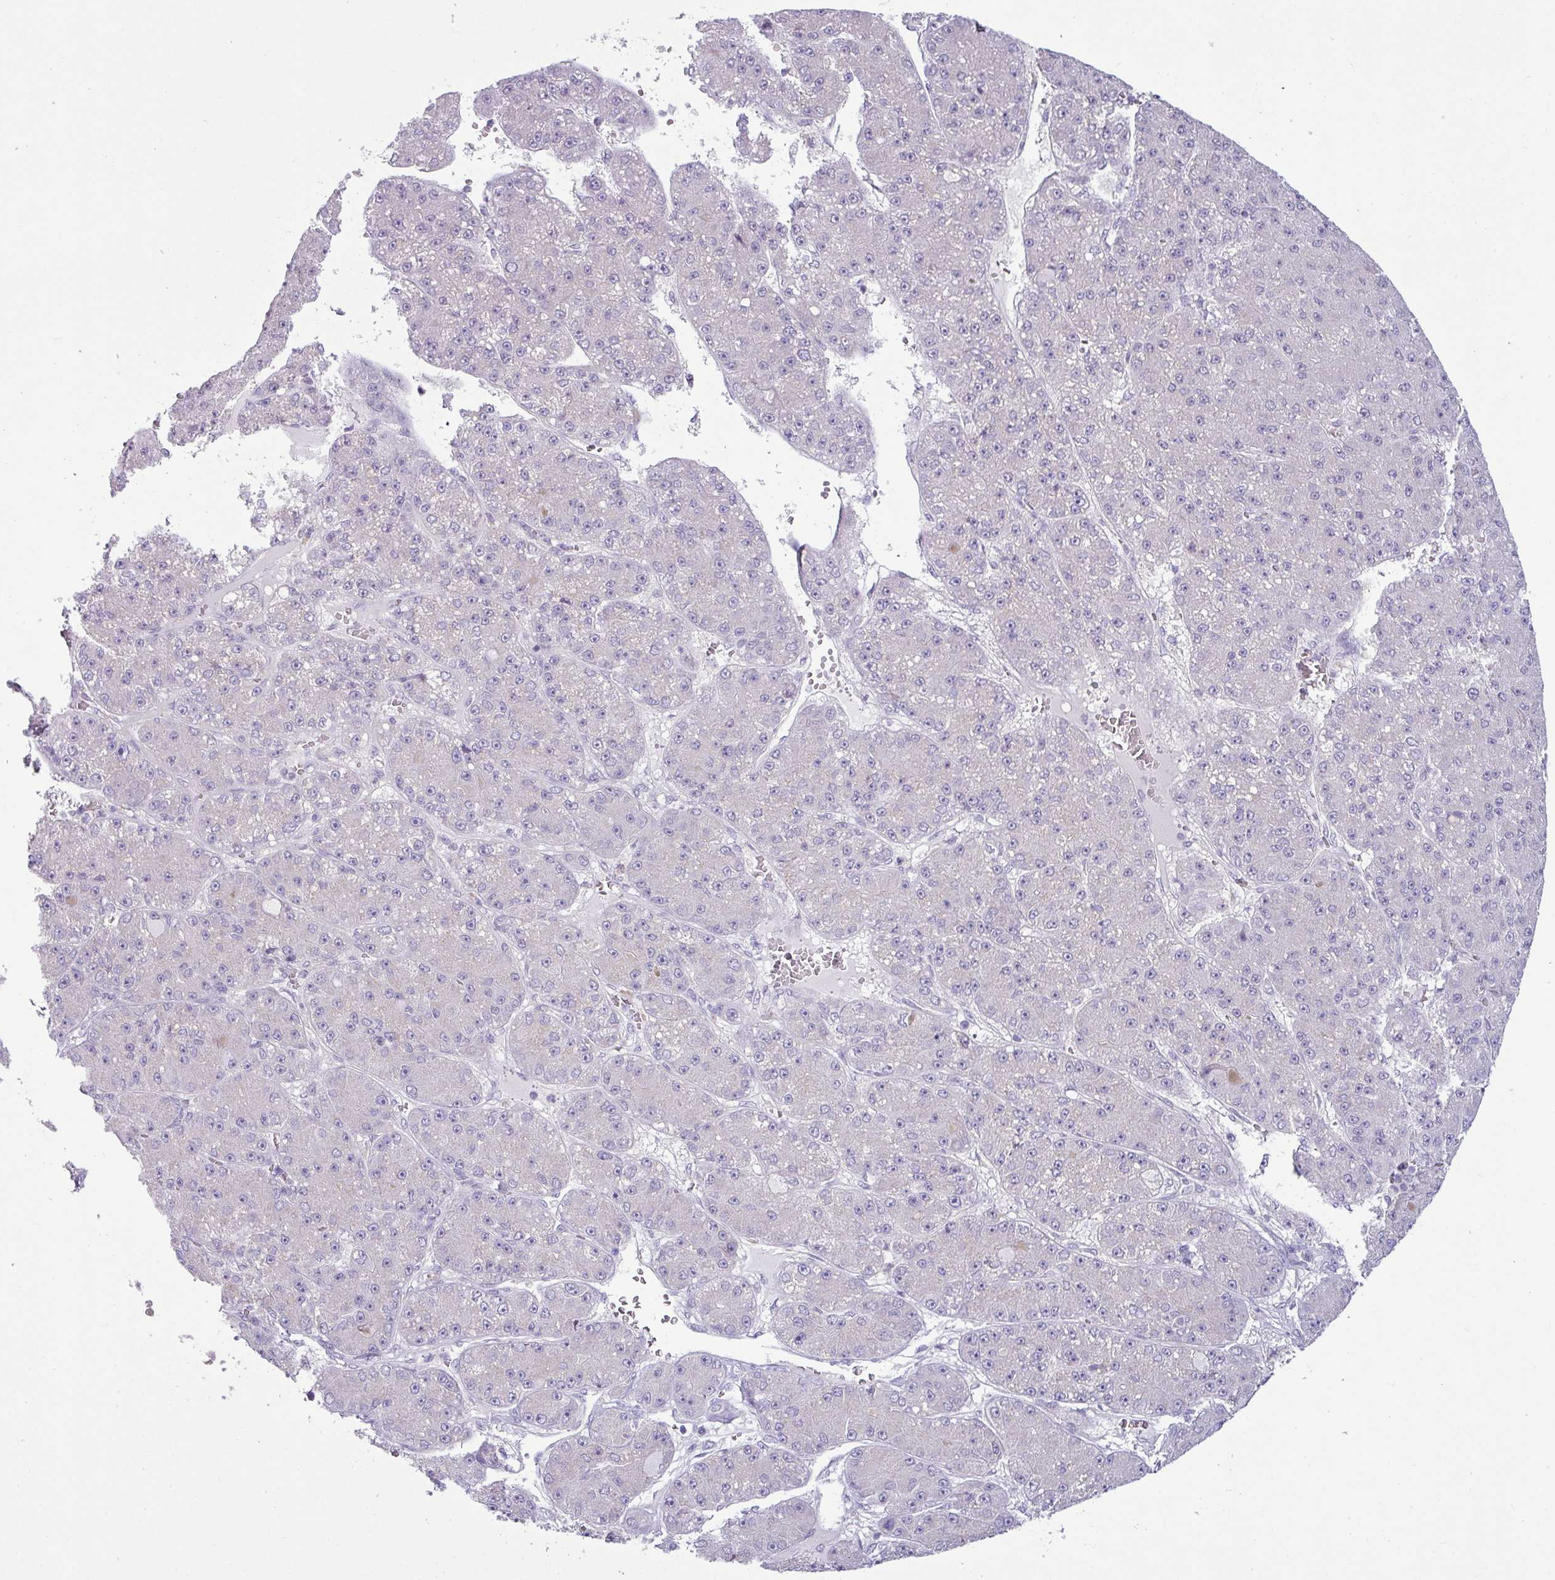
{"staining": {"intensity": "negative", "quantity": "none", "location": "none"}, "tissue": "liver cancer", "cell_type": "Tumor cells", "image_type": "cancer", "snomed": [{"axis": "morphology", "description": "Carcinoma, Hepatocellular, NOS"}, {"axis": "topography", "description": "Liver"}], "caption": "Liver cancer was stained to show a protein in brown. There is no significant positivity in tumor cells. (IHC, brightfield microscopy, high magnification).", "gene": "HBEGF", "patient": {"sex": "male", "age": 67}}